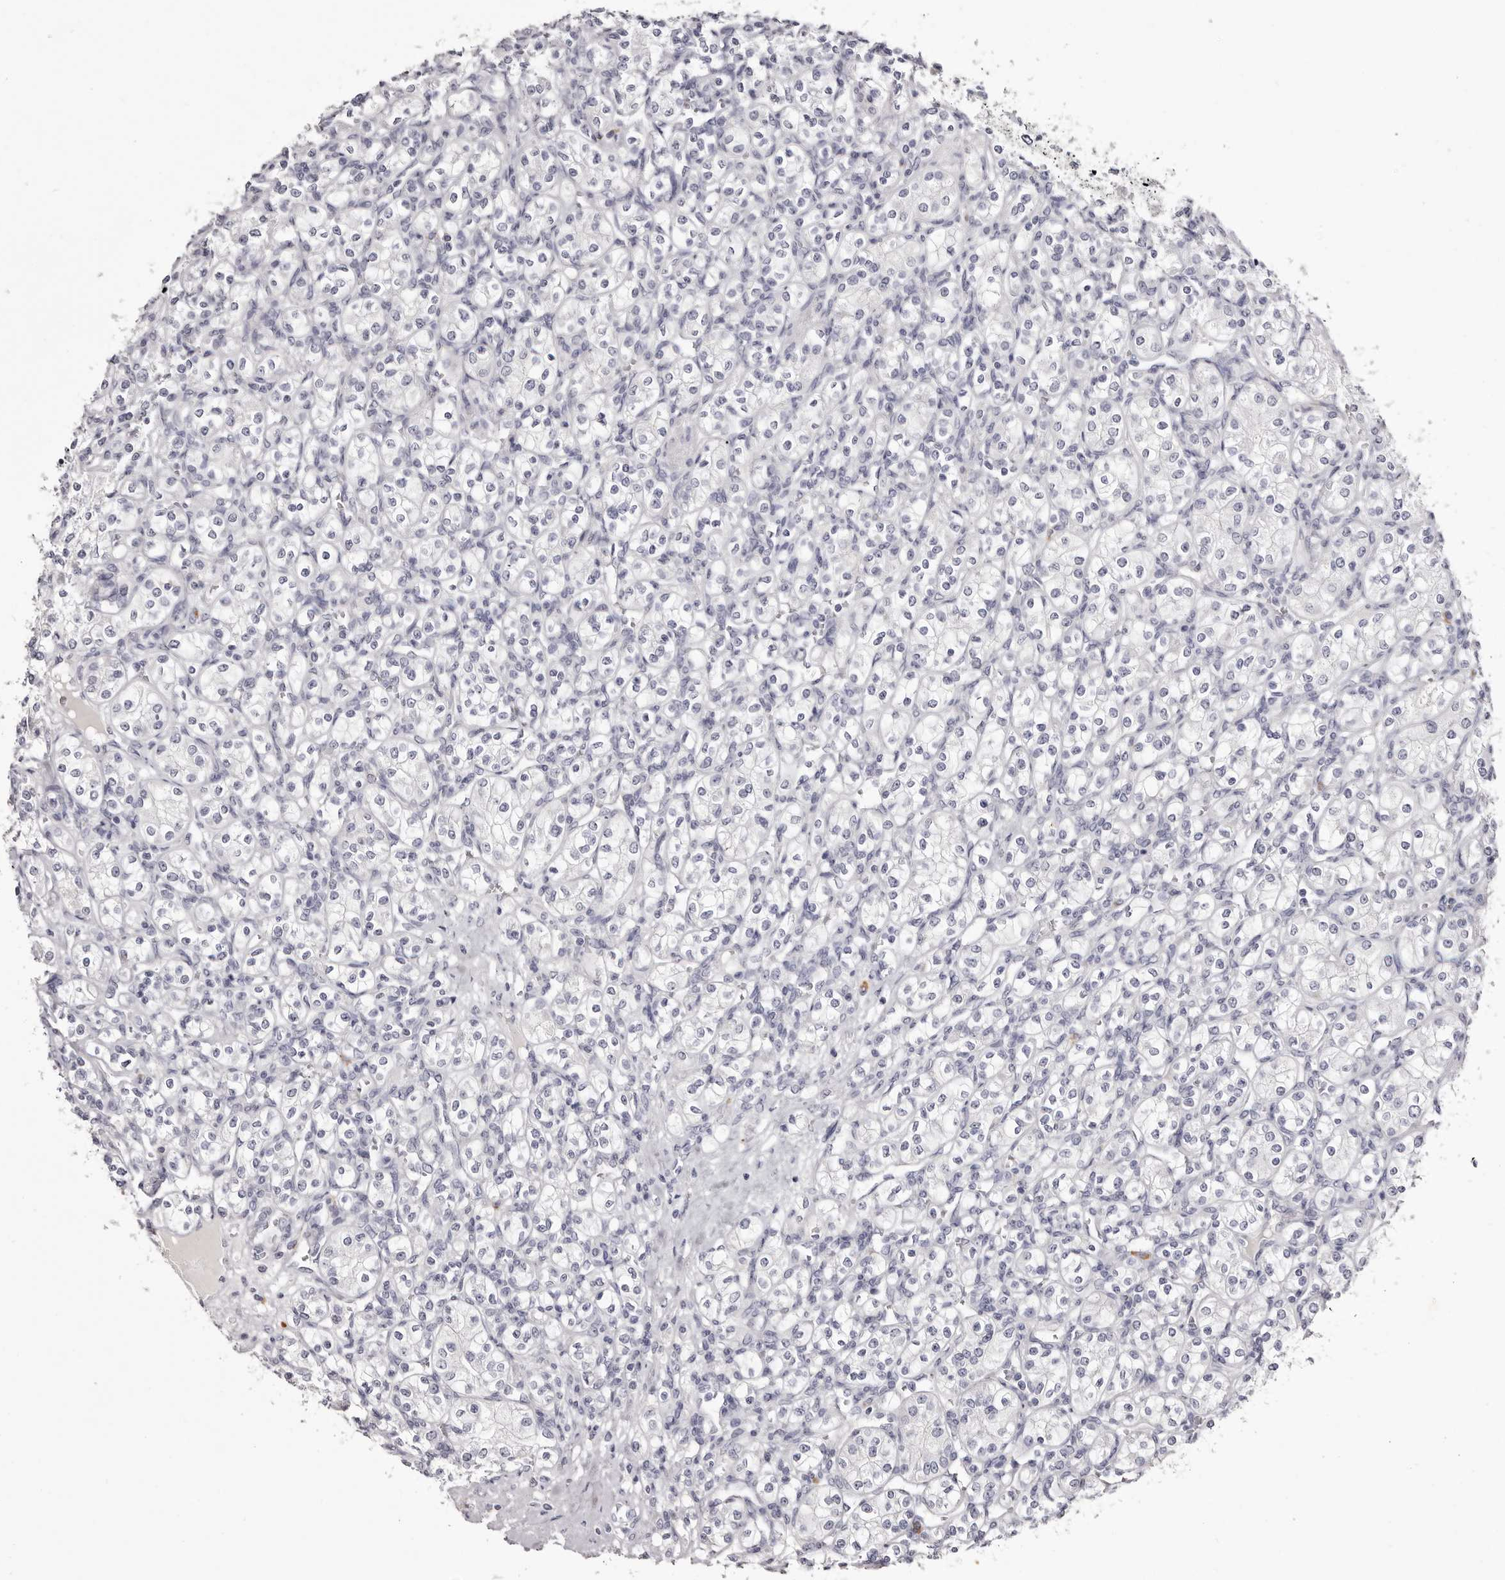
{"staining": {"intensity": "negative", "quantity": "none", "location": "none"}, "tissue": "renal cancer", "cell_type": "Tumor cells", "image_type": "cancer", "snomed": [{"axis": "morphology", "description": "Adenocarcinoma, NOS"}, {"axis": "topography", "description": "Kidney"}], "caption": "Histopathology image shows no significant protein positivity in tumor cells of adenocarcinoma (renal).", "gene": "CA6", "patient": {"sex": "male", "age": 77}}